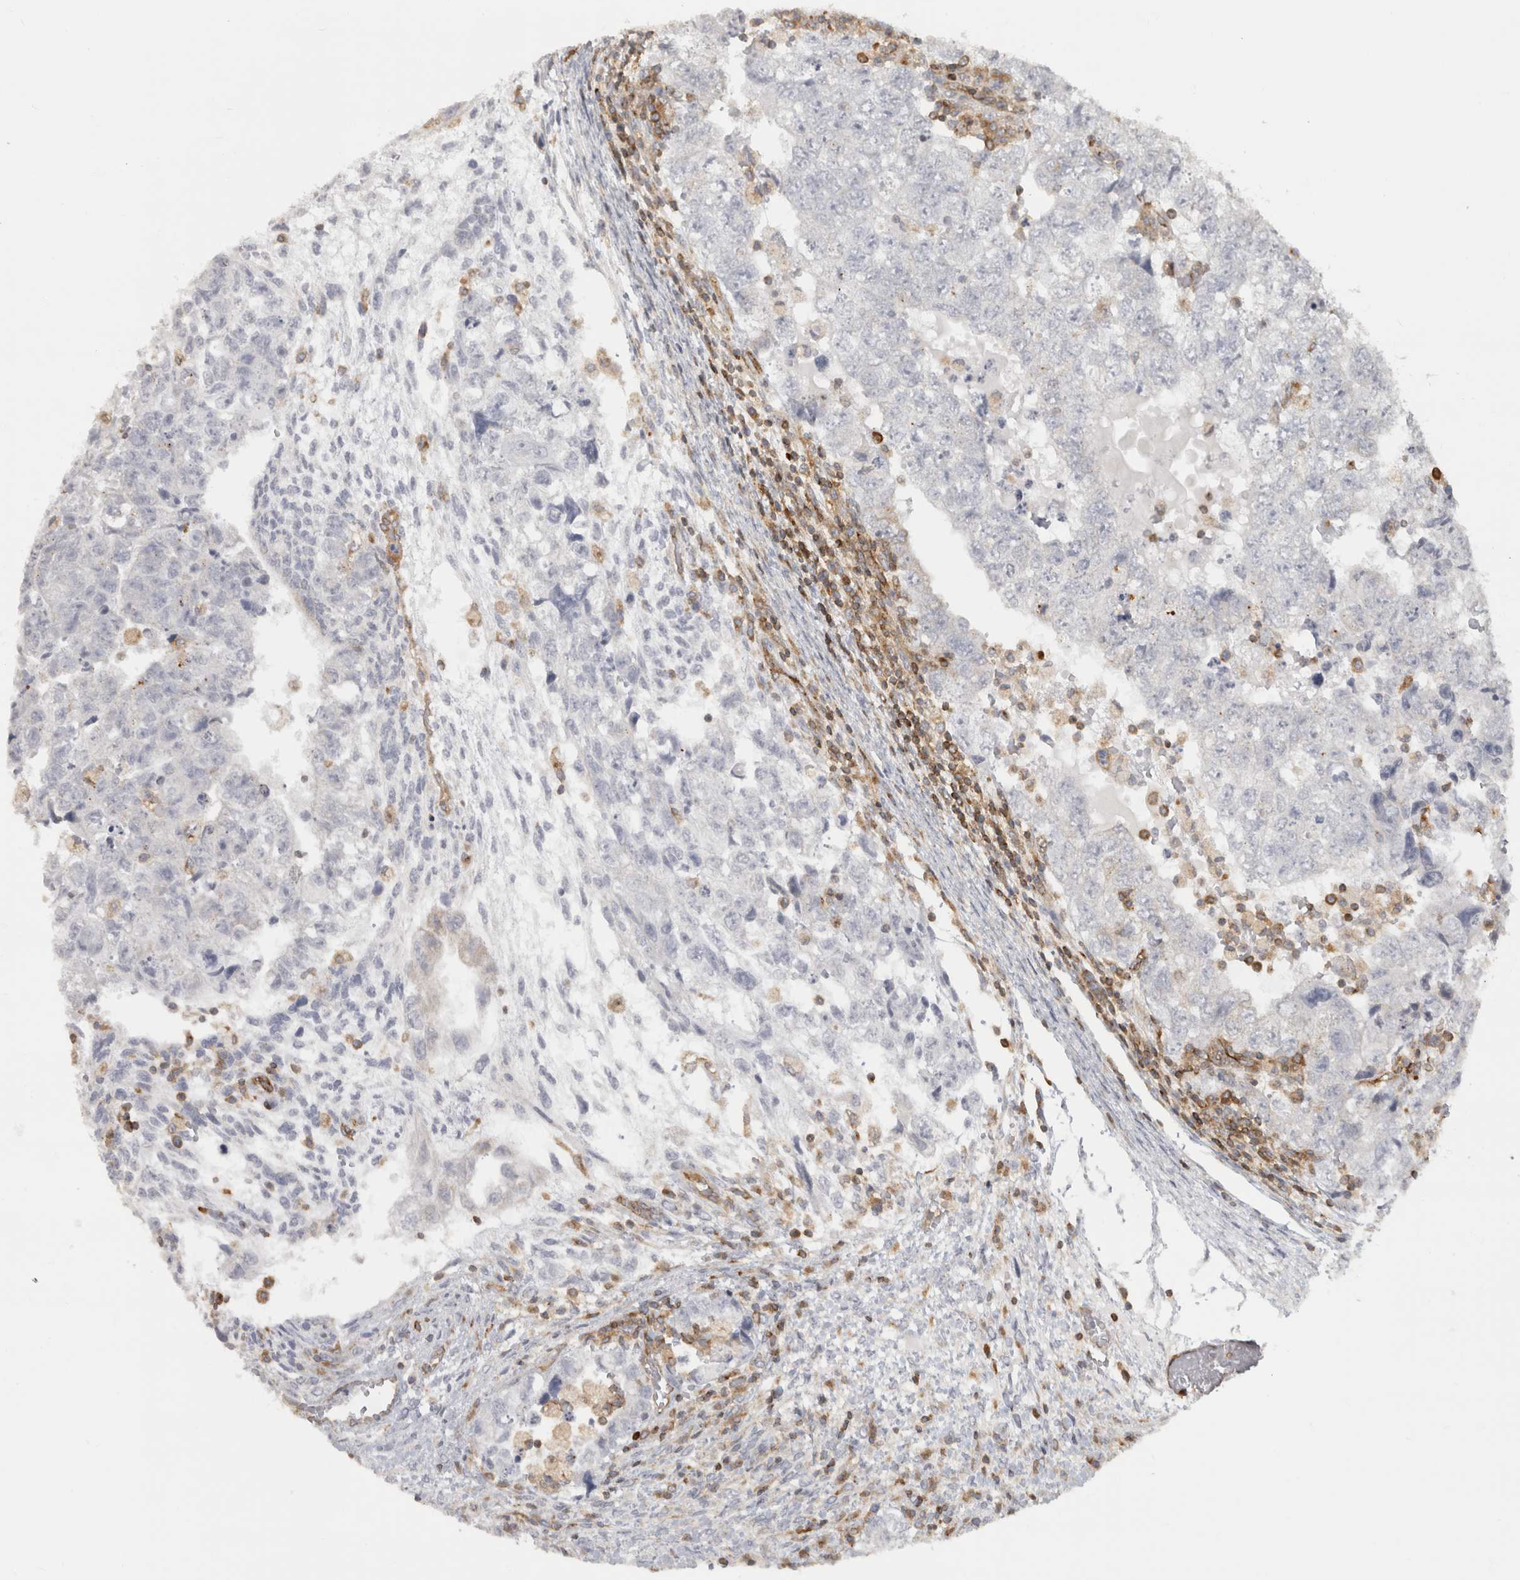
{"staining": {"intensity": "negative", "quantity": "none", "location": "none"}, "tissue": "testis cancer", "cell_type": "Tumor cells", "image_type": "cancer", "snomed": [{"axis": "morphology", "description": "Carcinoma, Embryonal, NOS"}, {"axis": "topography", "description": "Testis"}], "caption": "Human testis embryonal carcinoma stained for a protein using IHC displays no staining in tumor cells.", "gene": "HLA-E", "patient": {"sex": "male", "age": 36}}